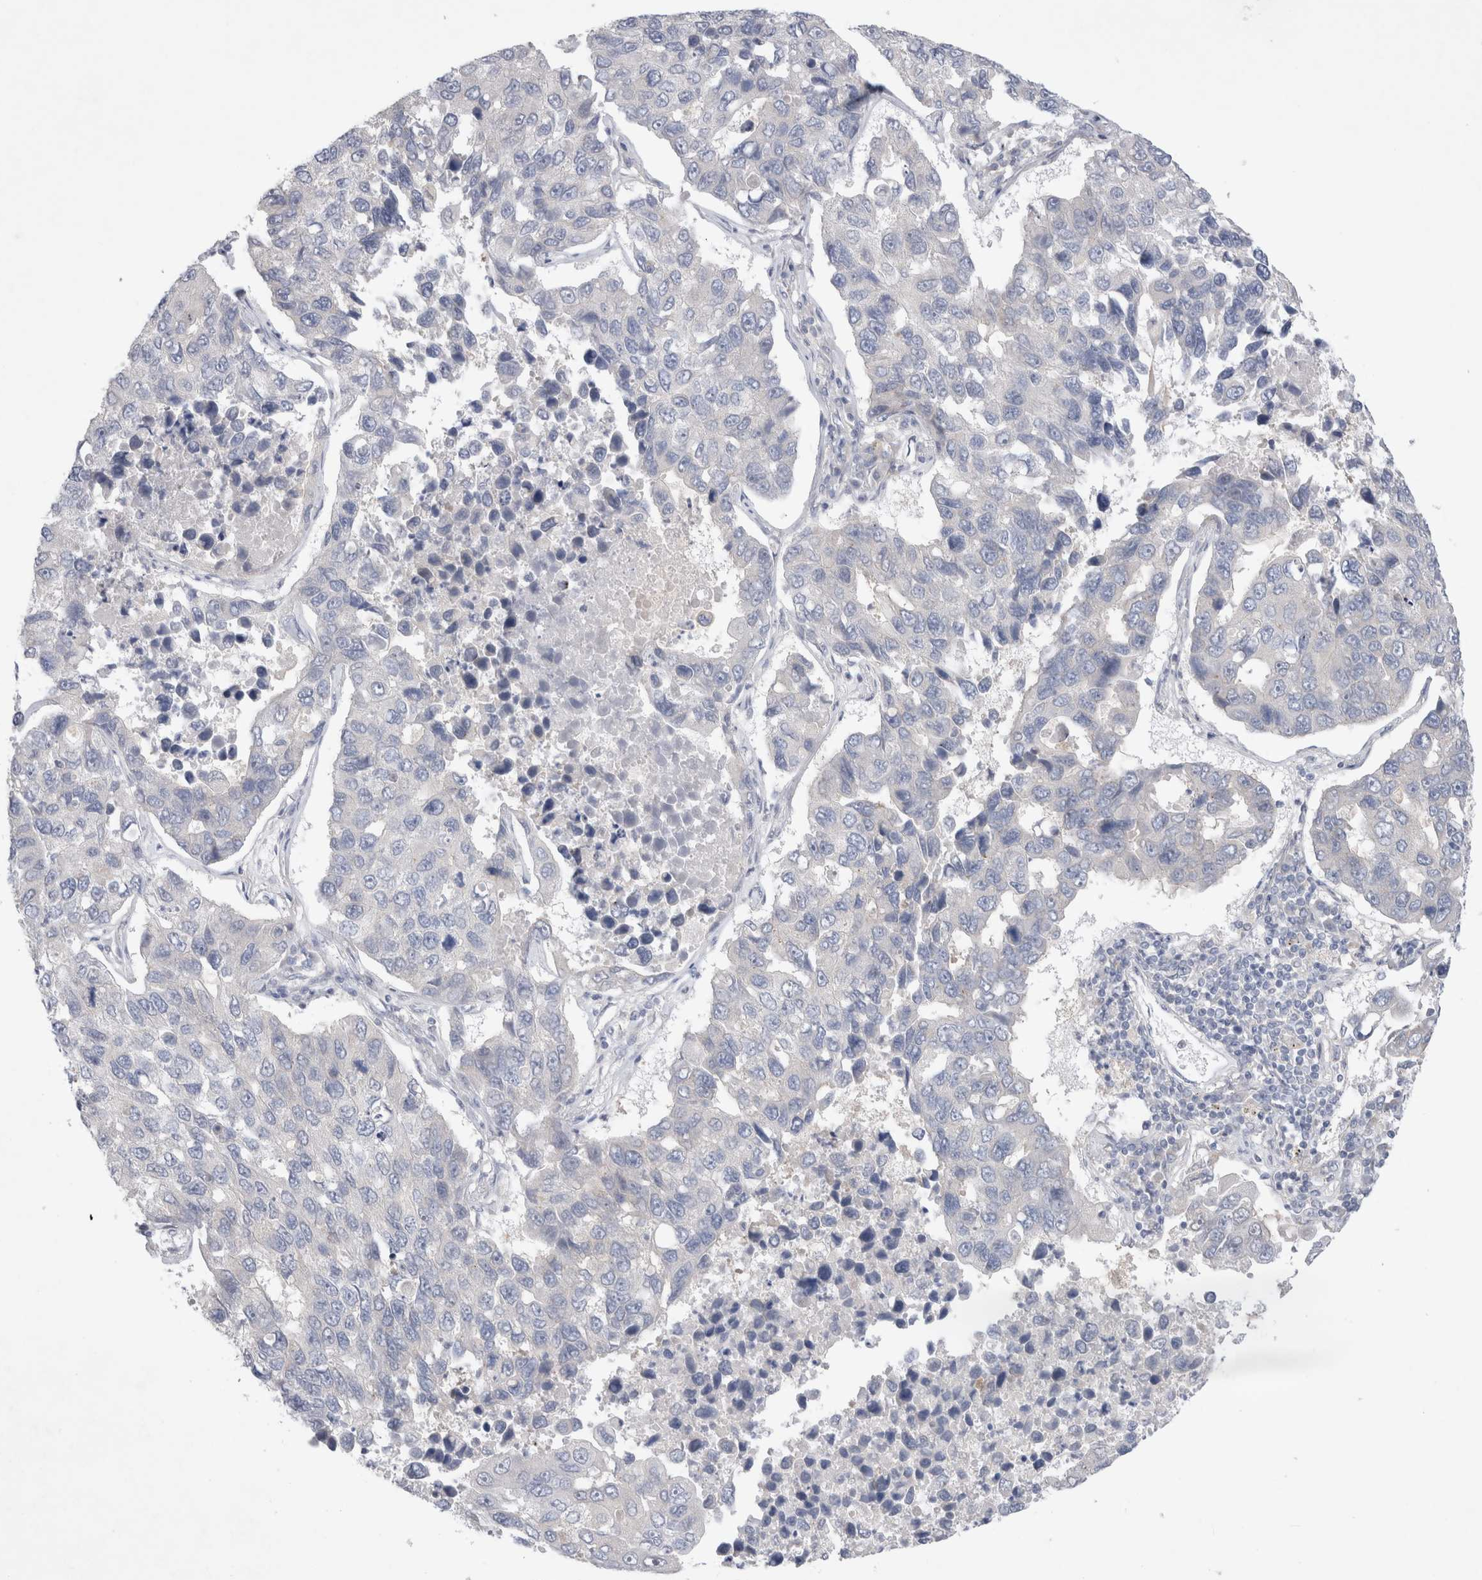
{"staining": {"intensity": "negative", "quantity": "none", "location": "none"}, "tissue": "lung cancer", "cell_type": "Tumor cells", "image_type": "cancer", "snomed": [{"axis": "morphology", "description": "Adenocarcinoma, NOS"}, {"axis": "topography", "description": "Lung"}], "caption": "IHC histopathology image of neoplastic tissue: lung cancer stained with DAB (3,3'-diaminobenzidine) demonstrates no significant protein expression in tumor cells.", "gene": "BICD2", "patient": {"sex": "male", "age": 64}}